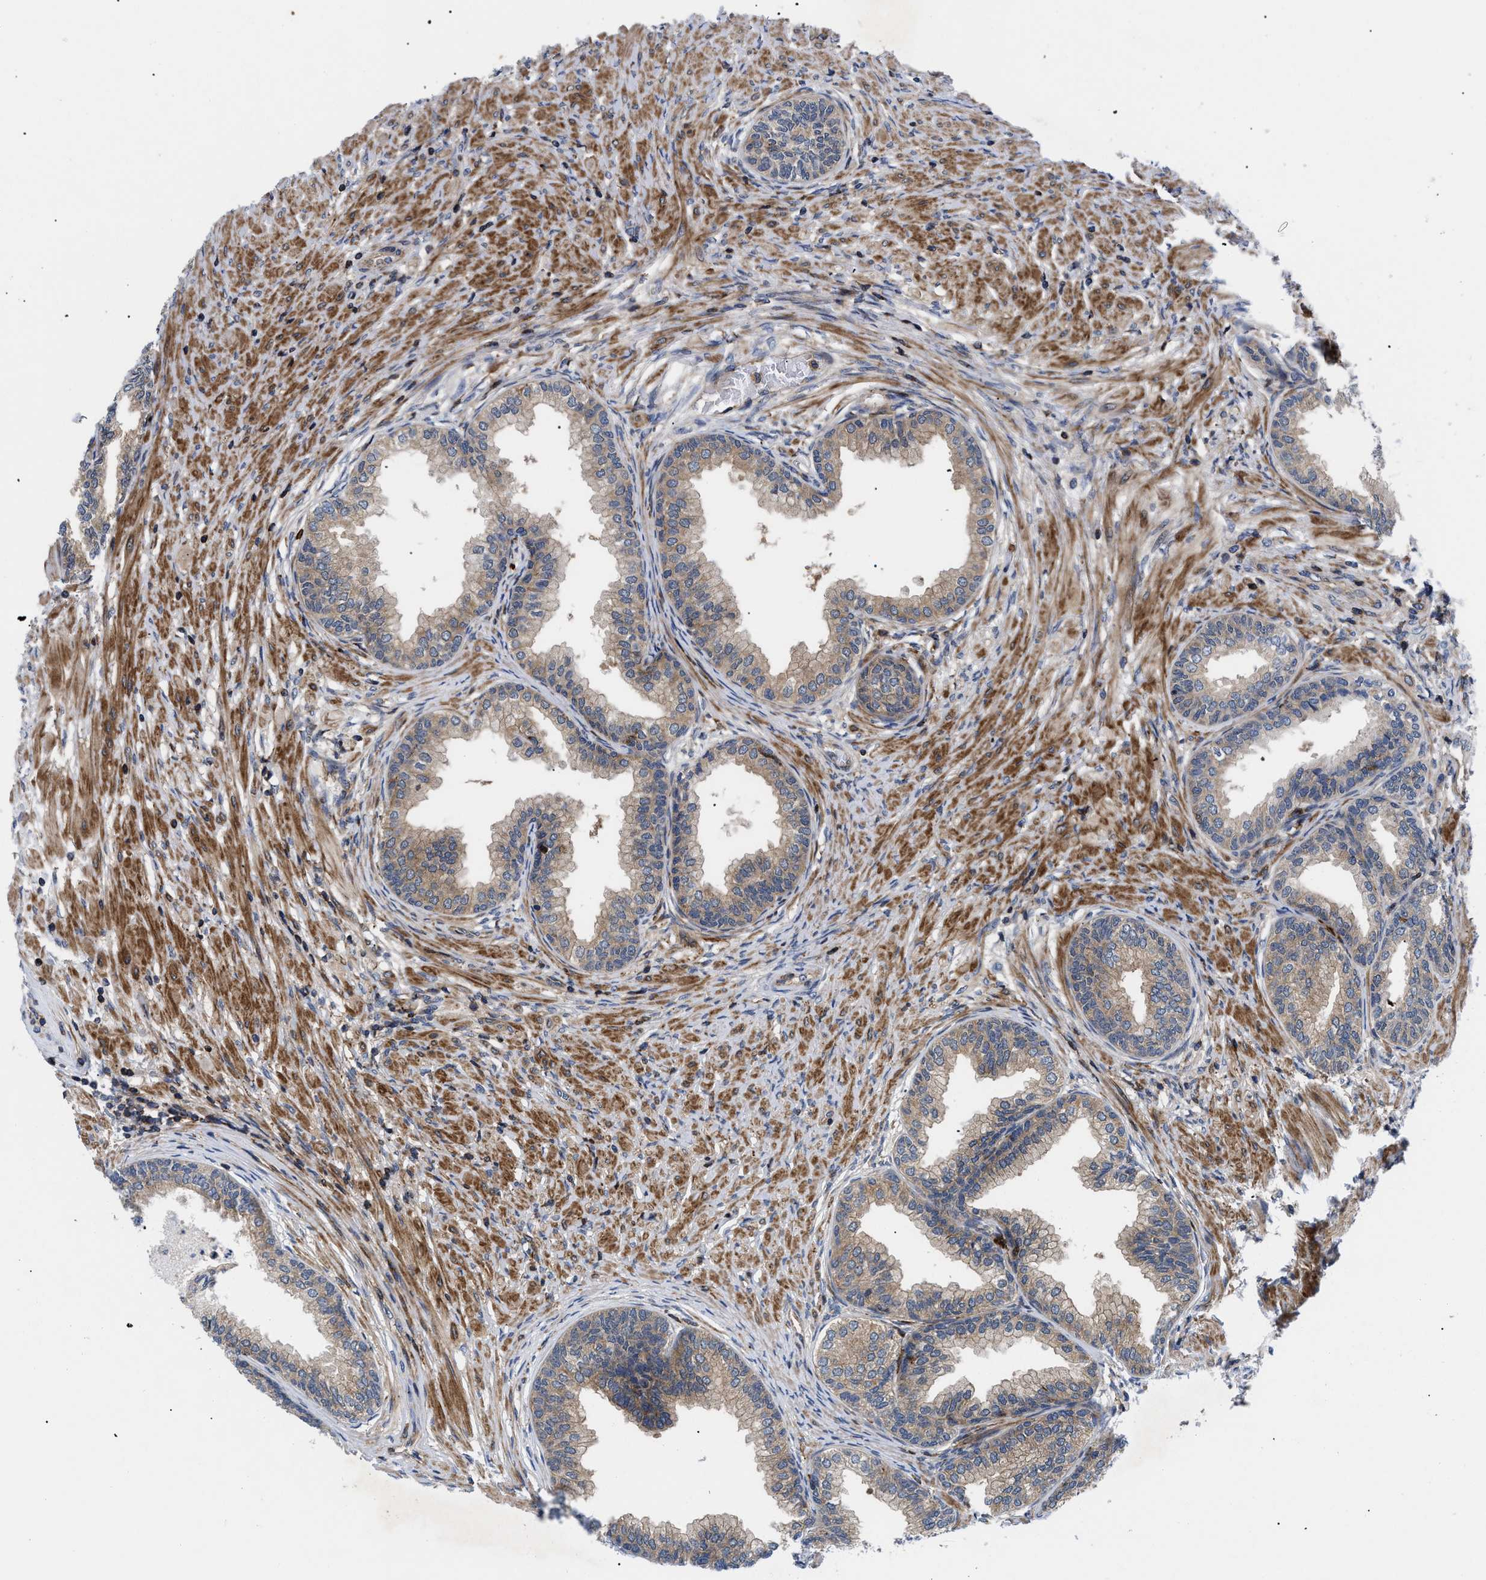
{"staining": {"intensity": "moderate", "quantity": "<25%", "location": "cytoplasmic/membranous"}, "tissue": "prostate", "cell_type": "Glandular cells", "image_type": "normal", "snomed": [{"axis": "morphology", "description": "Normal tissue, NOS"}, {"axis": "topography", "description": "Prostate"}], "caption": "Immunohistochemical staining of benign human prostate reveals low levels of moderate cytoplasmic/membranous positivity in approximately <25% of glandular cells.", "gene": "SPAST", "patient": {"sex": "male", "age": 76}}